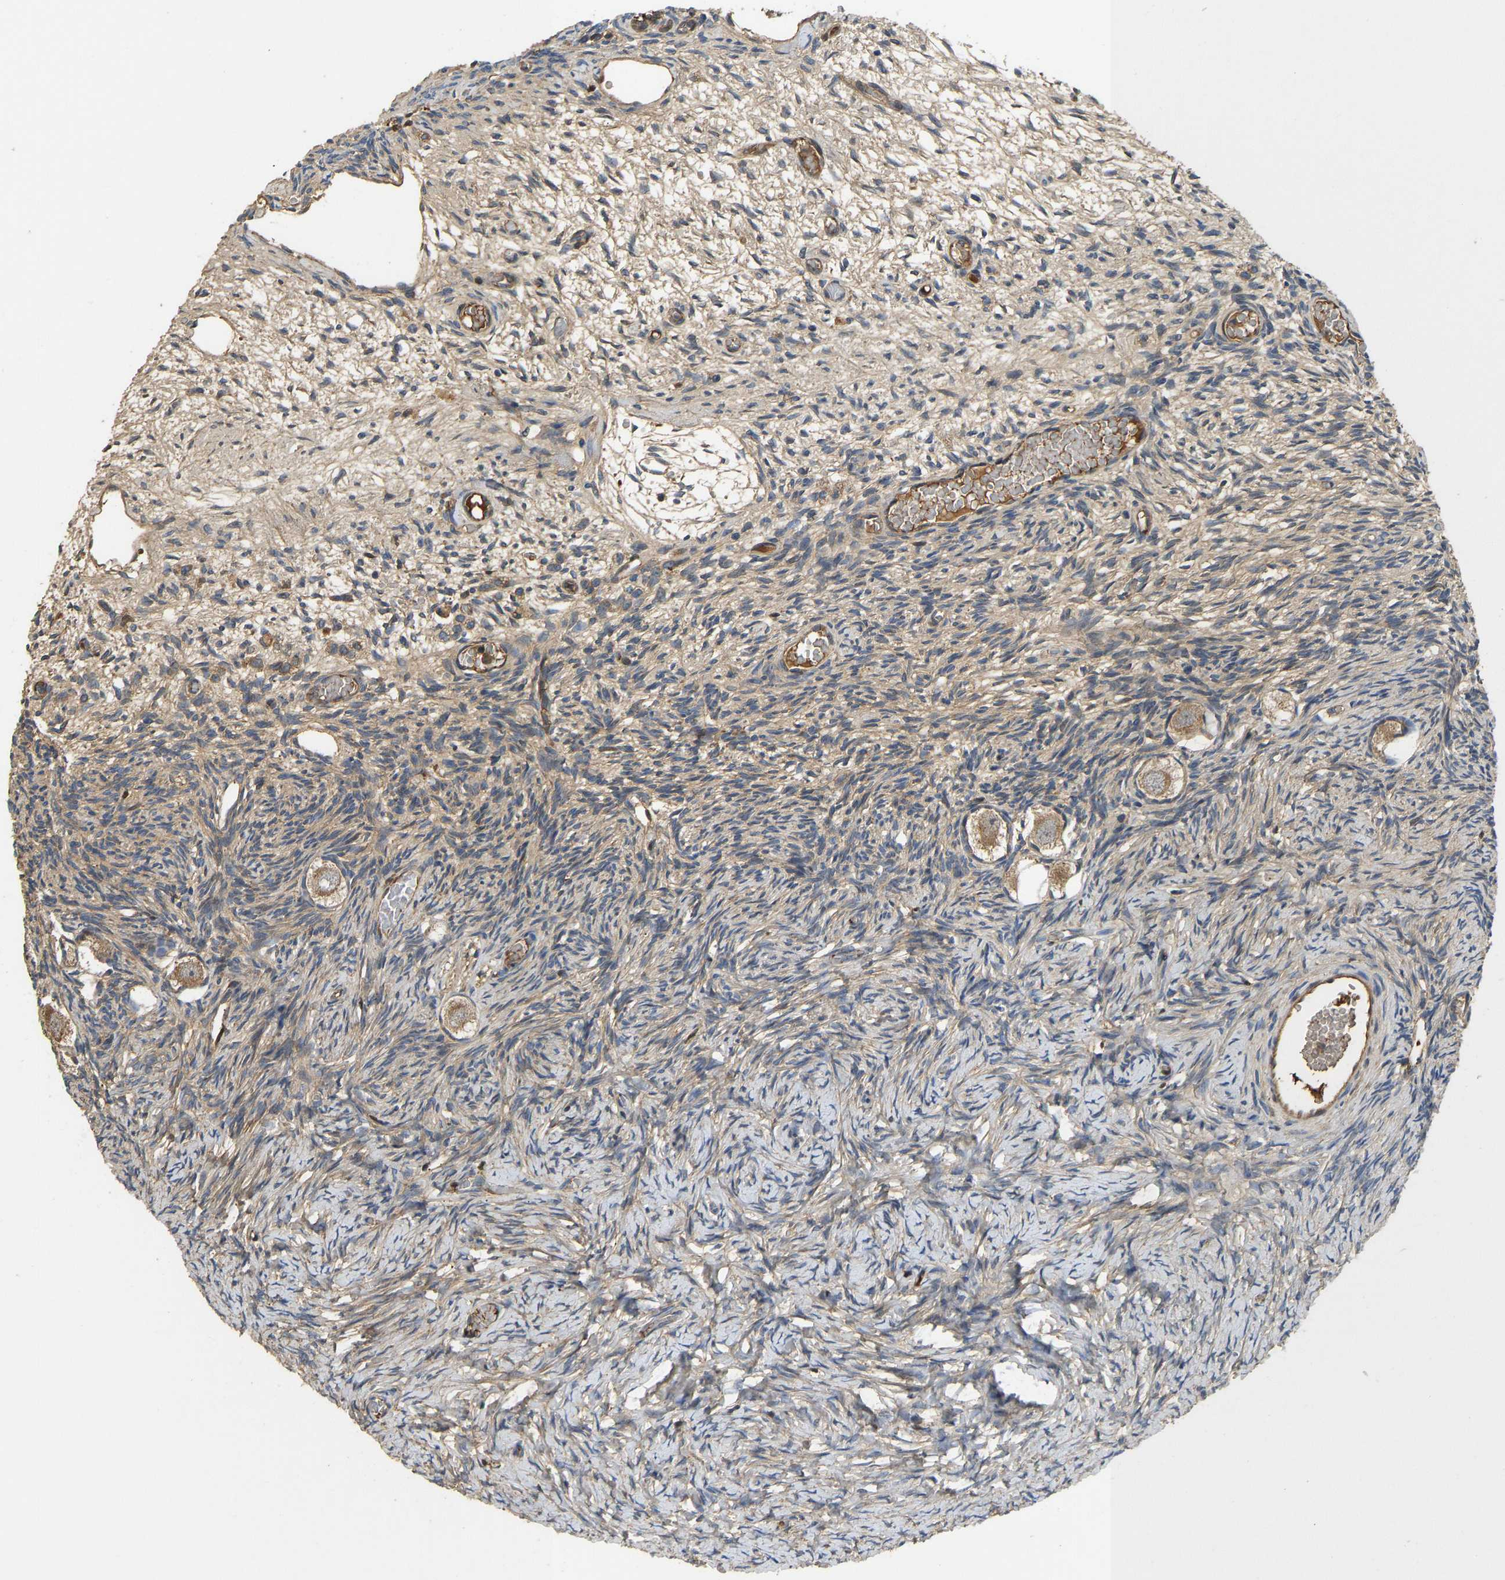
{"staining": {"intensity": "moderate", "quantity": ">75%", "location": "cytoplasmic/membranous"}, "tissue": "ovary", "cell_type": "Follicle cells", "image_type": "normal", "snomed": [{"axis": "morphology", "description": "Normal tissue, NOS"}, {"axis": "topography", "description": "Ovary"}], "caption": "Immunohistochemistry (IHC) photomicrograph of unremarkable human ovary stained for a protein (brown), which demonstrates medium levels of moderate cytoplasmic/membranous staining in about >75% of follicle cells.", "gene": "VCPKMT", "patient": {"sex": "female", "age": 27}}